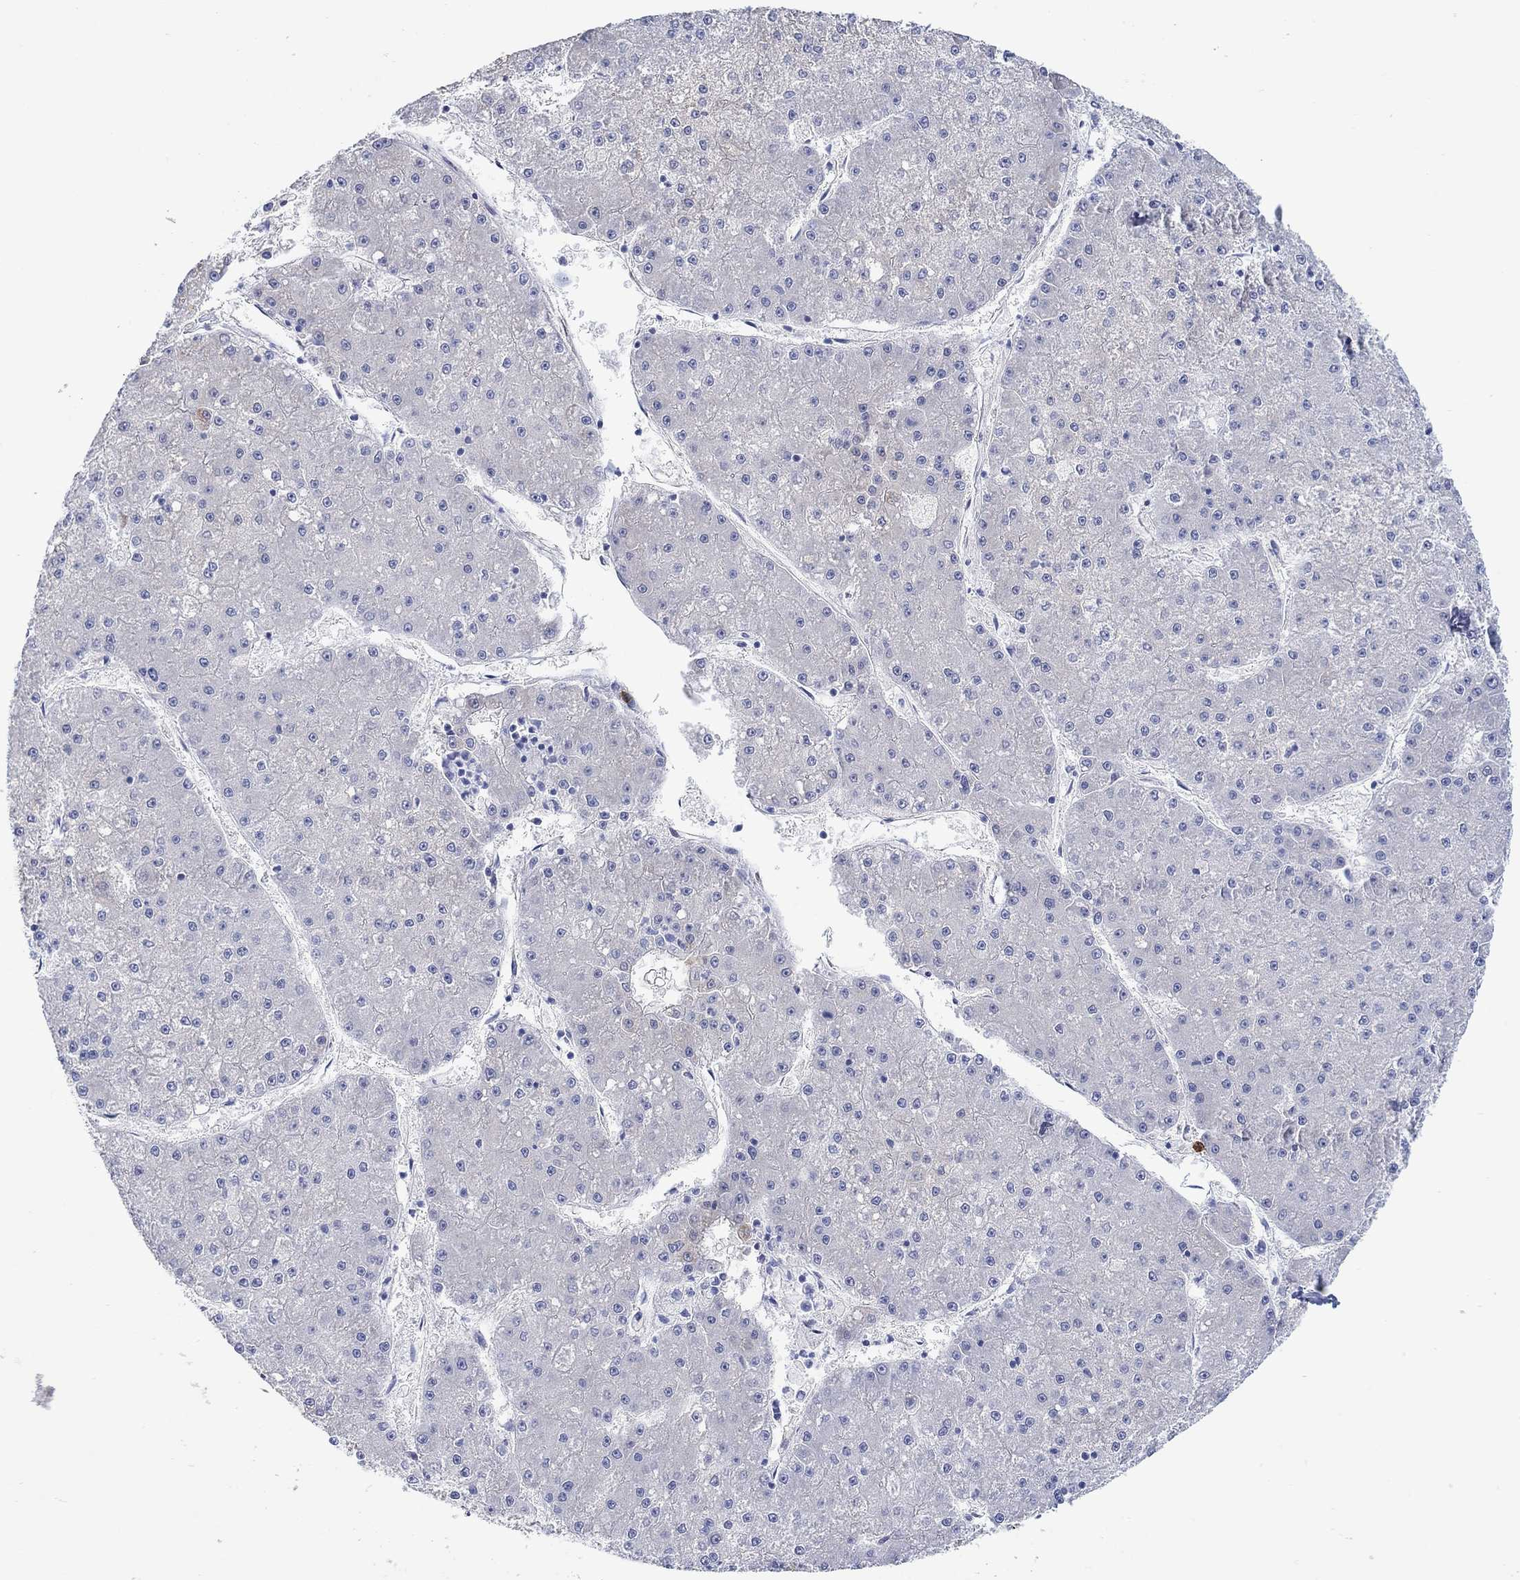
{"staining": {"intensity": "weak", "quantity": "<25%", "location": "cytoplasmic/membranous"}, "tissue": "liver cancer", "cell_type": "Tumor cells", "image_type": "cancer", "snomed": [{"axis": "morphology", "description": "Carcinoma, Hepatocellular, NOS"}, {"axis": "topography", "description": "Liver"}], "caption": "DAB (3,3'-diaminobenzidine) immunohistochemical staining of liver cancer reveals no significant expression in tumor cells.", "gene": "P2RY6", "patient": {"sex": "male", "age": 73}}